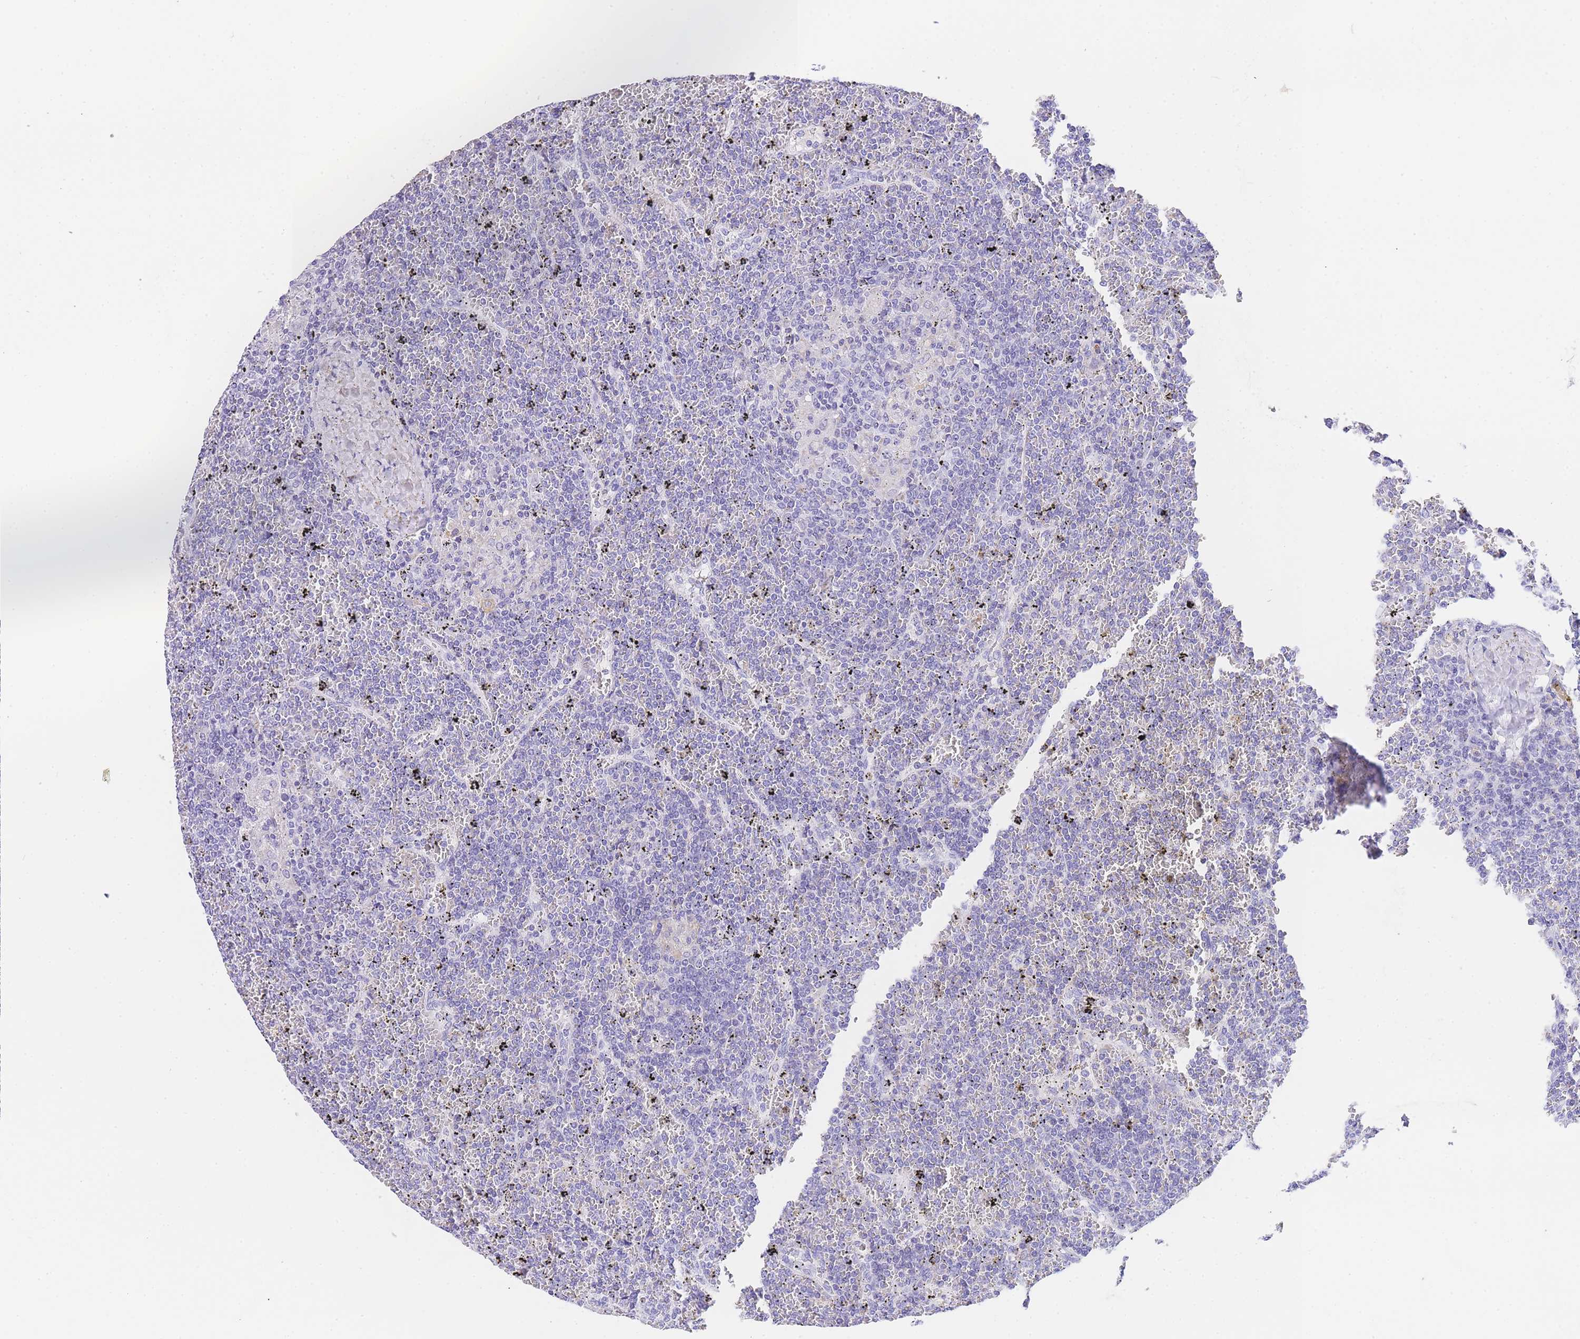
{"staining": {"intensity": "negative", "quantity": "none", "location": "none"}, "tissue": "lymphoma", "cell_type": "Tumor cells", "image_type": "cancer", "snomed": [{"axis": "morphology", "description": "Malignant lymphoma, non-Hodgkin's type, Low grade"}, {"axis": "topography", "description": "Spleen"}], "caption": "Low-grade malignant lymphoma, non-Hodgkin's type stained for a protein using immunohistochemistry (IHC) shows no staining tumor cells.", "gene": "NKD2", "patient": {"sex": "female", "age": 19}}